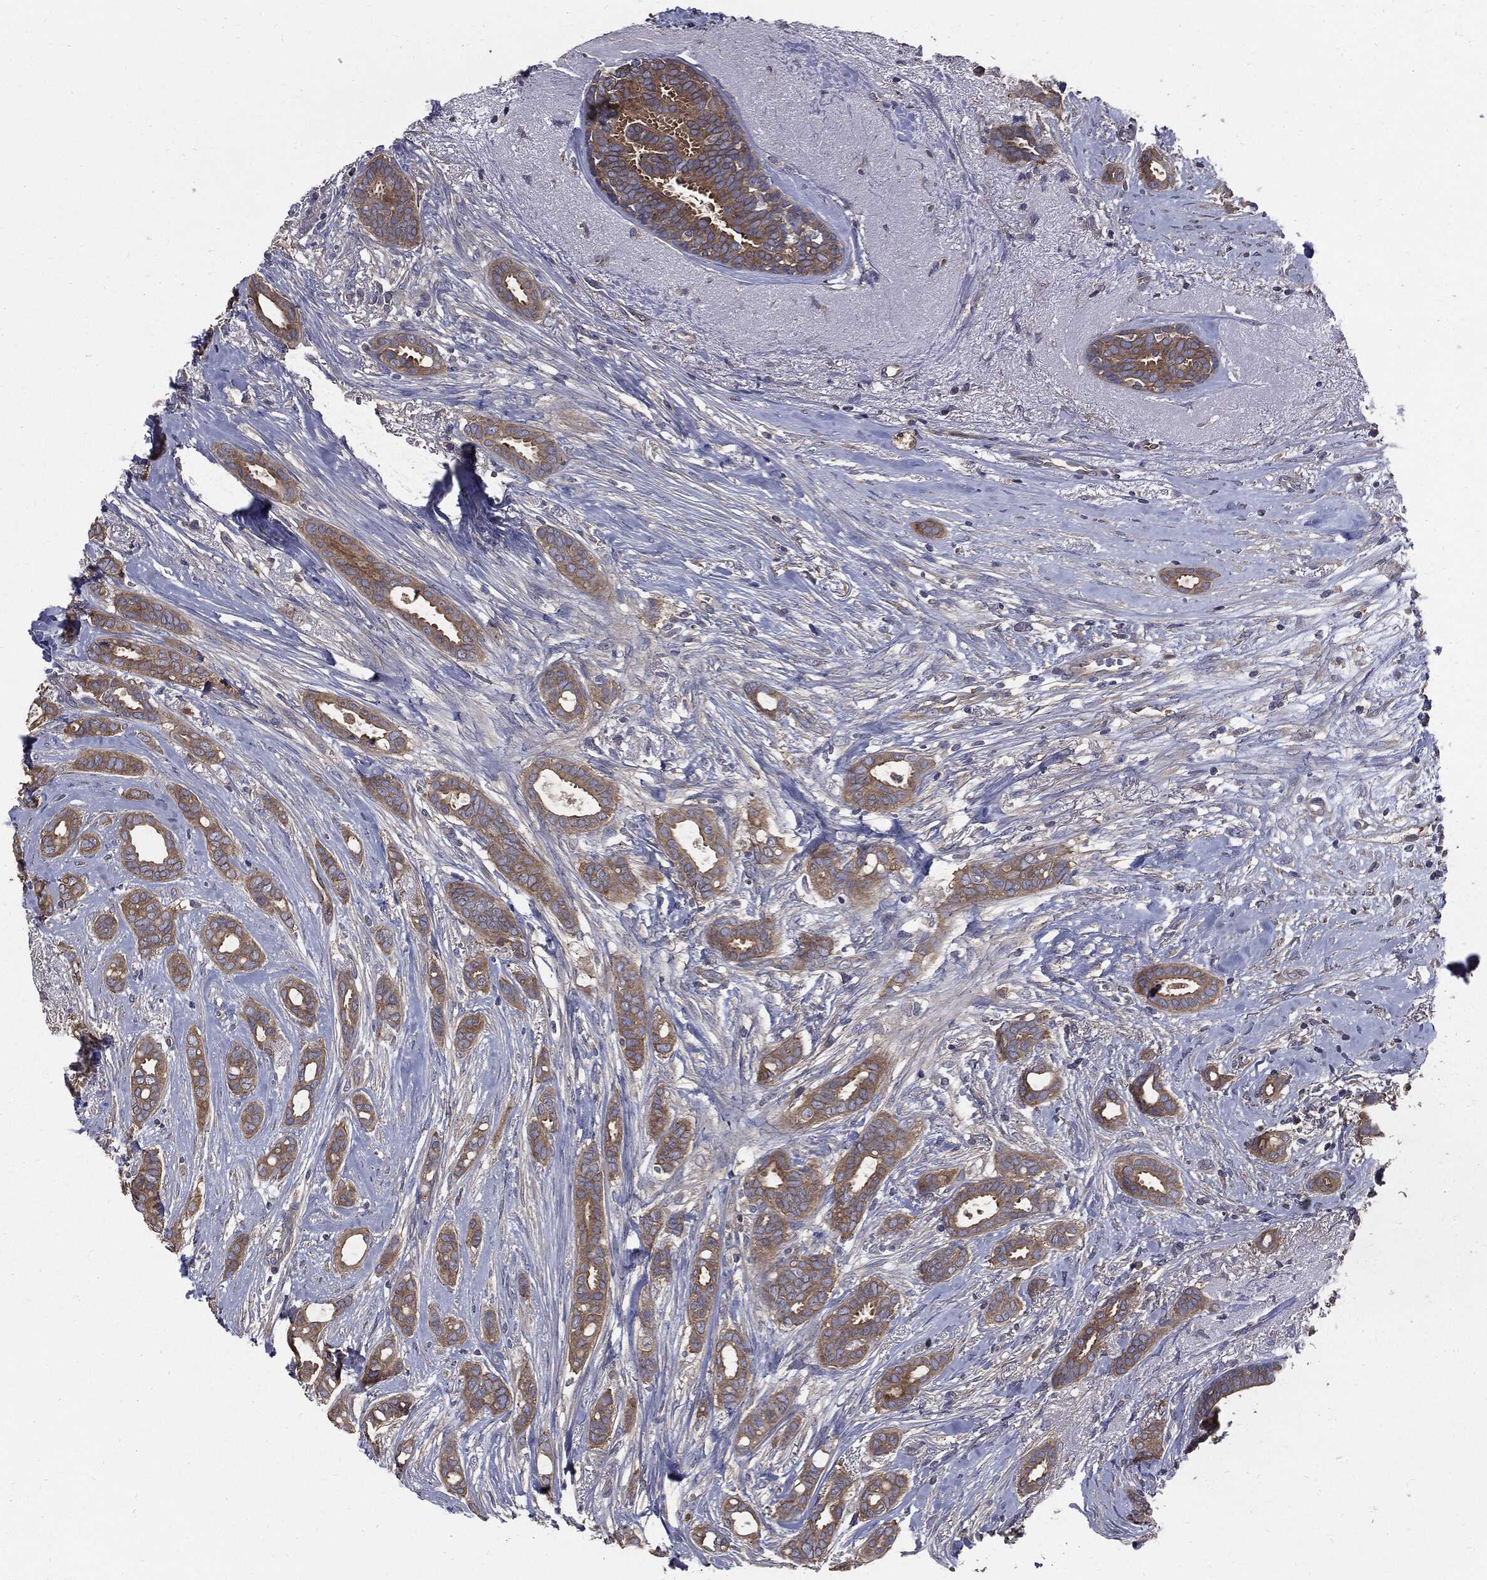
{"staining": {"intensity": "moderate", "quantity": ">75%", "location": "cytoplasmic/membranous"}, "tissue": "breast cancer", "cell_type": "Tumor cells", "image_type": "cancer", "snomed": [{"axis": "morphology", "description": "Duct carcinoma"}, {"axis": "topography", "description": "Breast"}], "caption": "High-power microscopy captured an immunohistochemistry image of breast cancer (intraductal carcinoma), revealing moderate cytoplasmic/membranous positivity in approximately >75% of tumor cells. Immunohistochemistry stains the protein in brown and the nuclei are stained blue.", "gene": "PDCD6IP", "patient": {"sex": "female", "age": 51}}